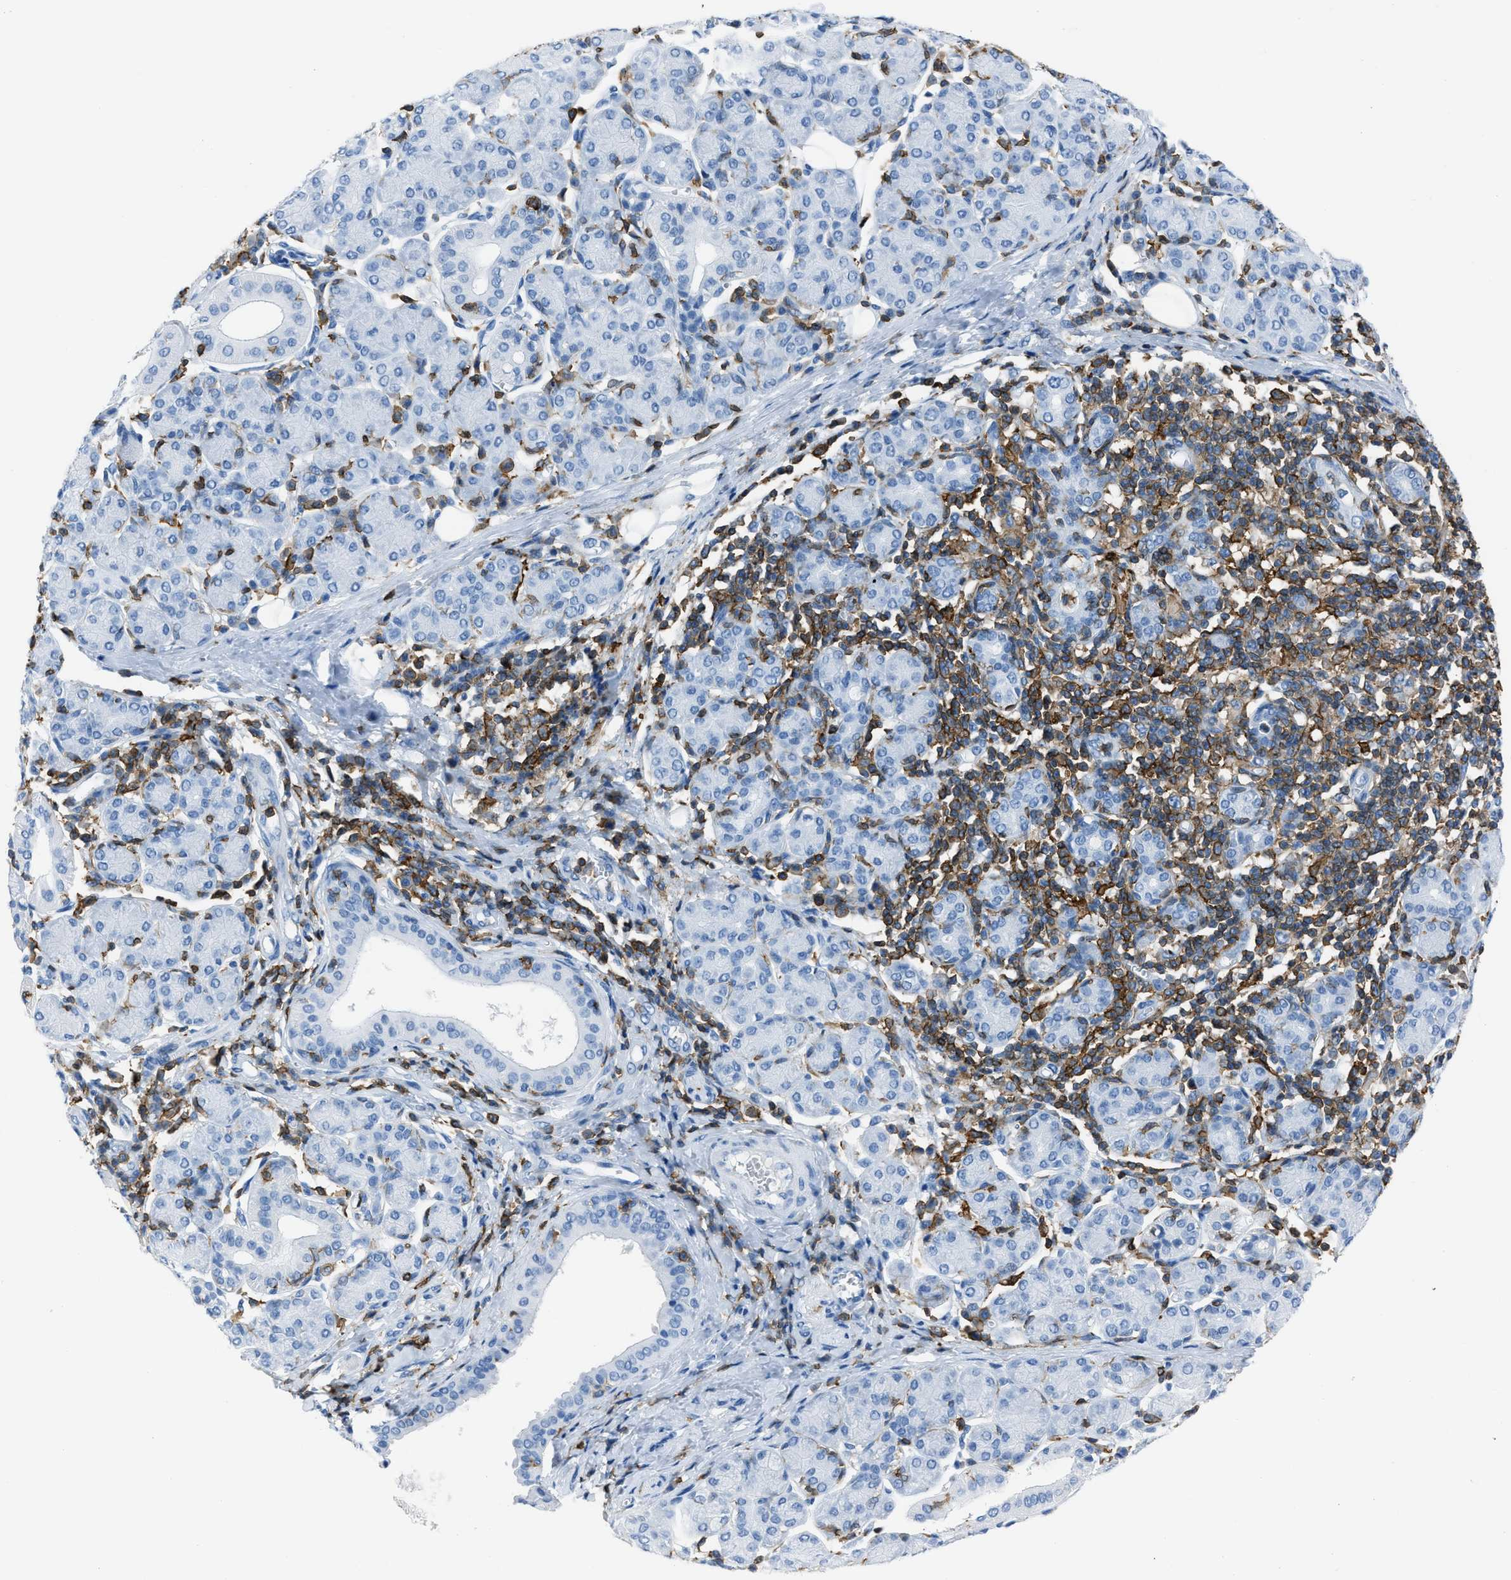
{"staining": {"intensity": "negative", "quantity": "none", "location": "none"}, "tissue": "salivary gland", "cell_type": "Glandular cells", "image_type": "normal", "snomed": [{"axis": "morphology", "description": "Normal tissue, NOS"}, {"axis": "morphology", "description": "Inflammation, NOS"}, {"axis": "topography", "description": "Lymph node"}, {"axis": "topography", "description": "Salivary gland"}], "caption": "Human salivary gland stained for a protein using immunohistochemistry exhibits no staining in glandular cells.", "gene": "LSP1", "patient": {"sex": "male", "age": 3}}